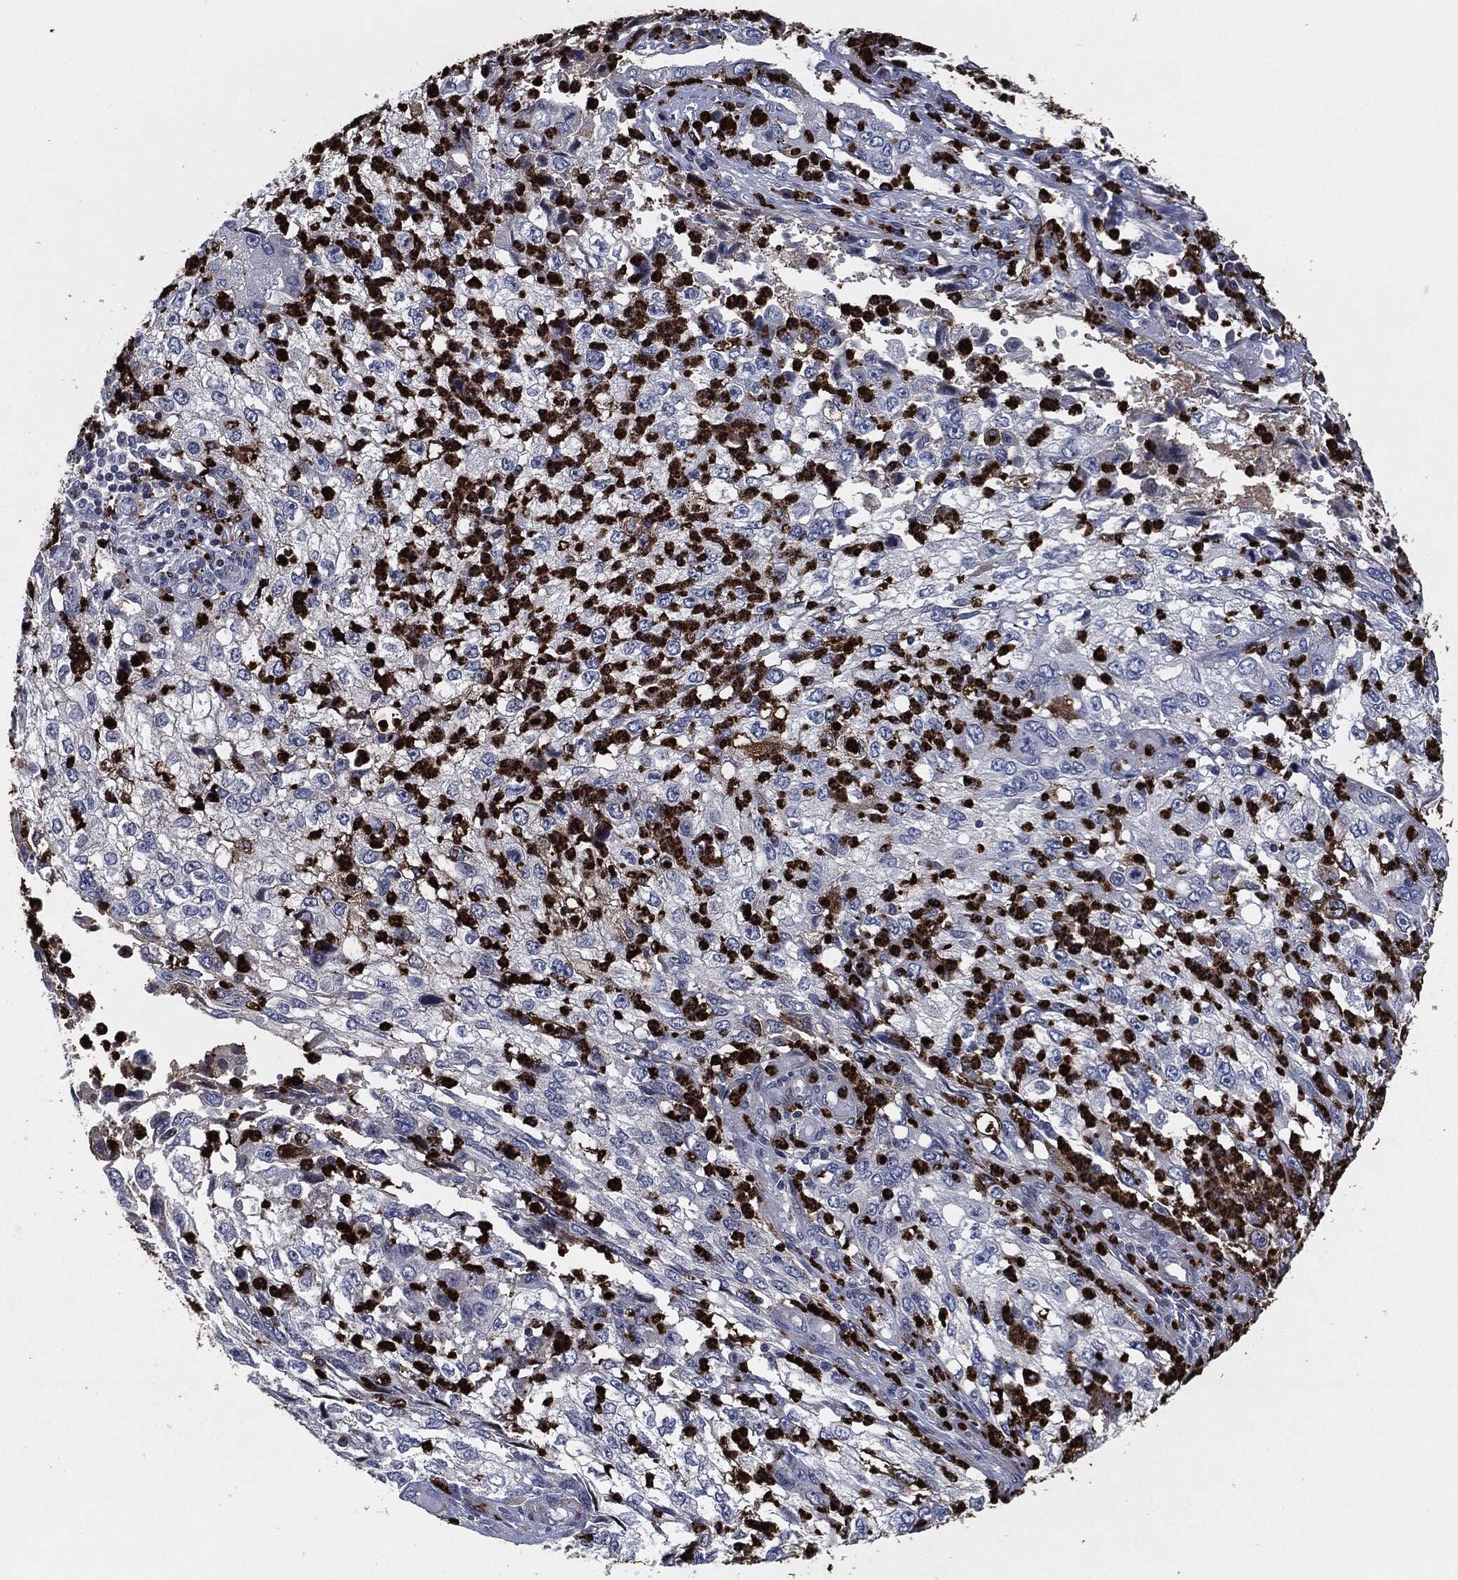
{"staining": {"intensity": "negative", "quantity": "none", "location": "none"}, "tissue": "cervical cancer", "cell_type": "Tumor cells", "image_type": "cancer", "snomed": [{"axis": "morphology", "description": "Squamous cell carcinoma, NOS"}, {"axis": "topography", "description": "Cervix"}], "caption": "Human cervical squamous cell carcinoma stained for a protein using IHC exhibits no positivity in tumor cells.", "gene": "MPO", "patient": {"sex": "female", "age": 36}}